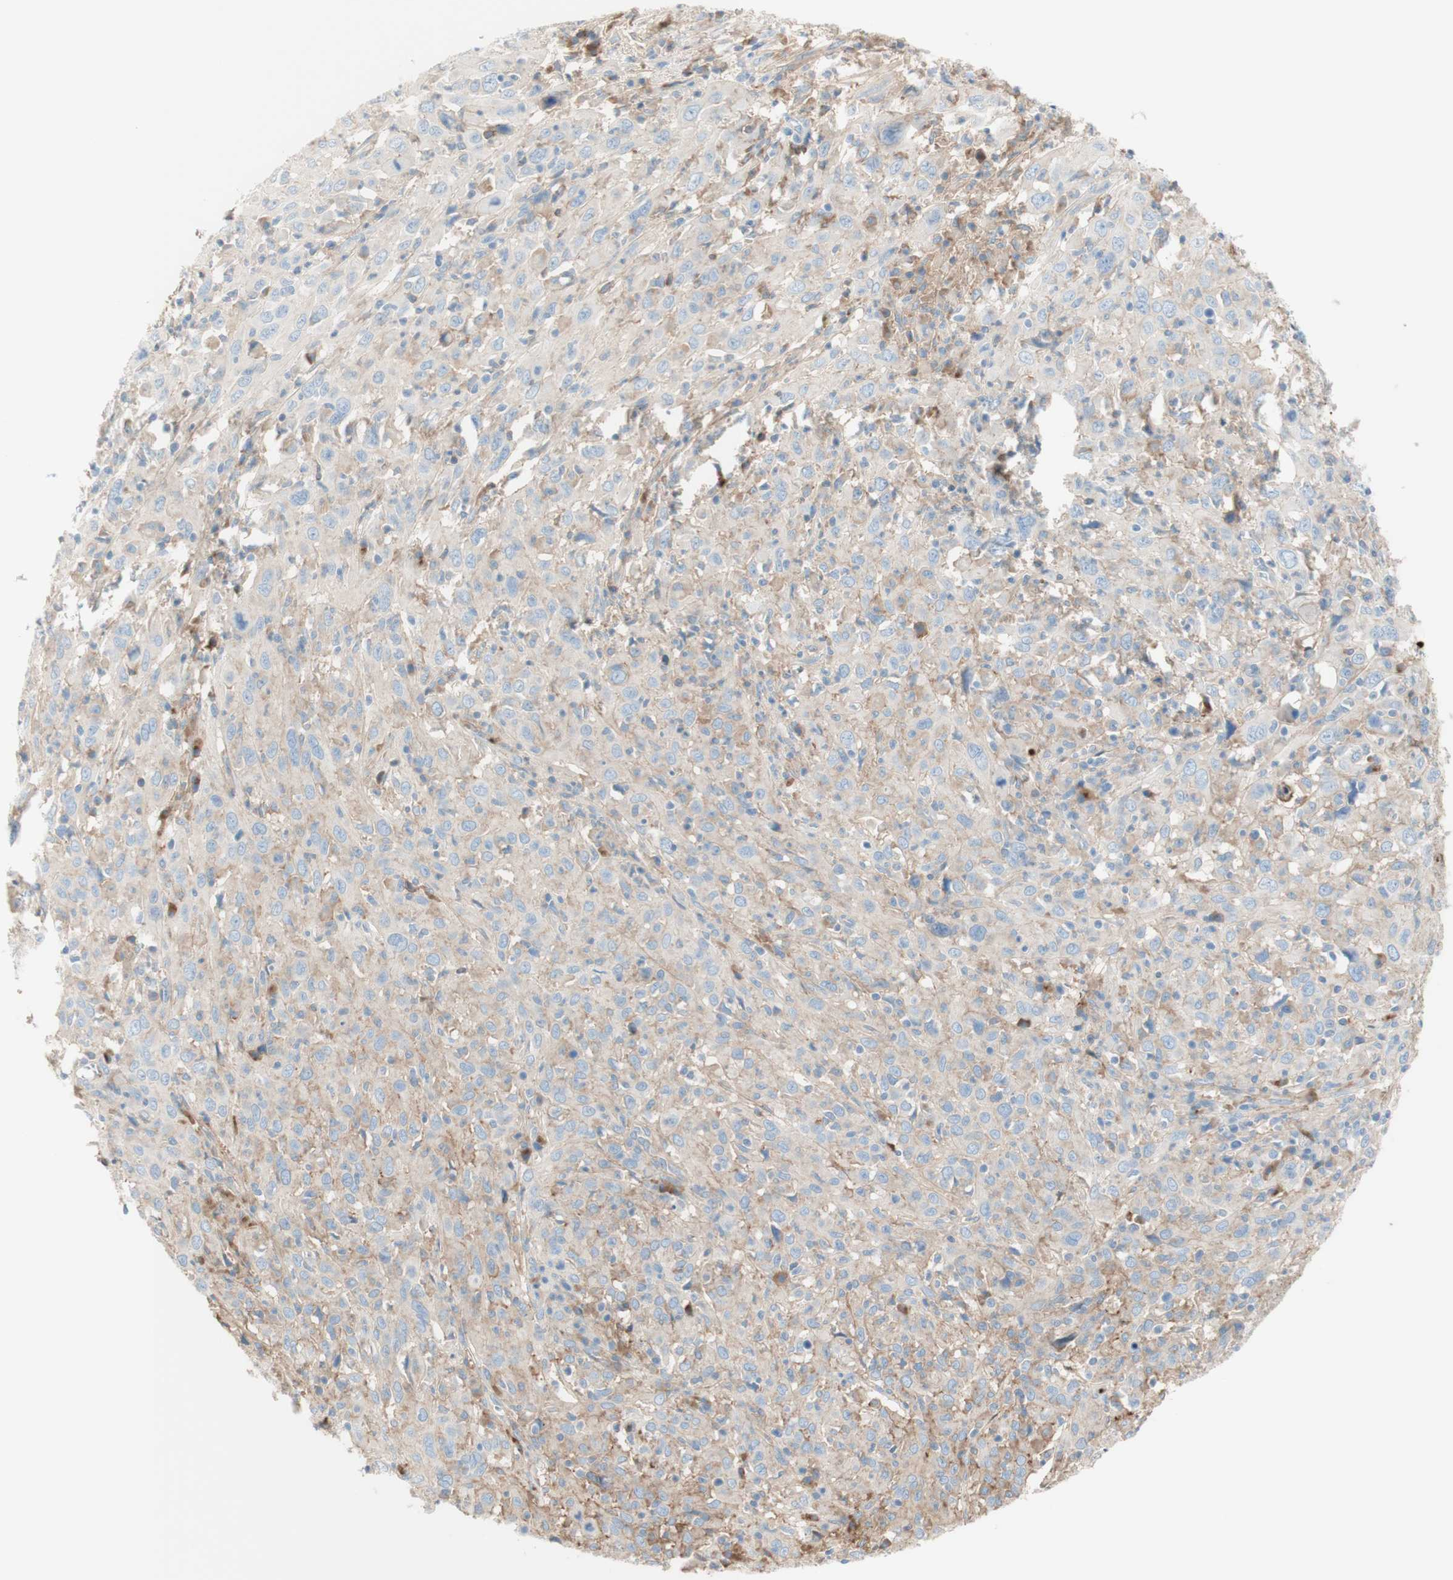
{"staining": {"intensity": "weak", "quantity": ">75%", "location": "cytoplasmic/membranous"}, "tissue": "cervical cancer", "cell_type": "Tumor cells", "image_type": "cancer", "snomed": [{"axis": "morphology", "description": "Squamous cell carcinoma, NOS"}, {"axis": "topography", "description": "Cervix"}], "caption": "IHC (DAB) staining of cervical squamous cell carcinoma displays weak cytoplasmic/membranous protein positivity in about >75% of tumor cells.", "gene": "KNG1", "patient": {"sex": "female", "age": 46}}